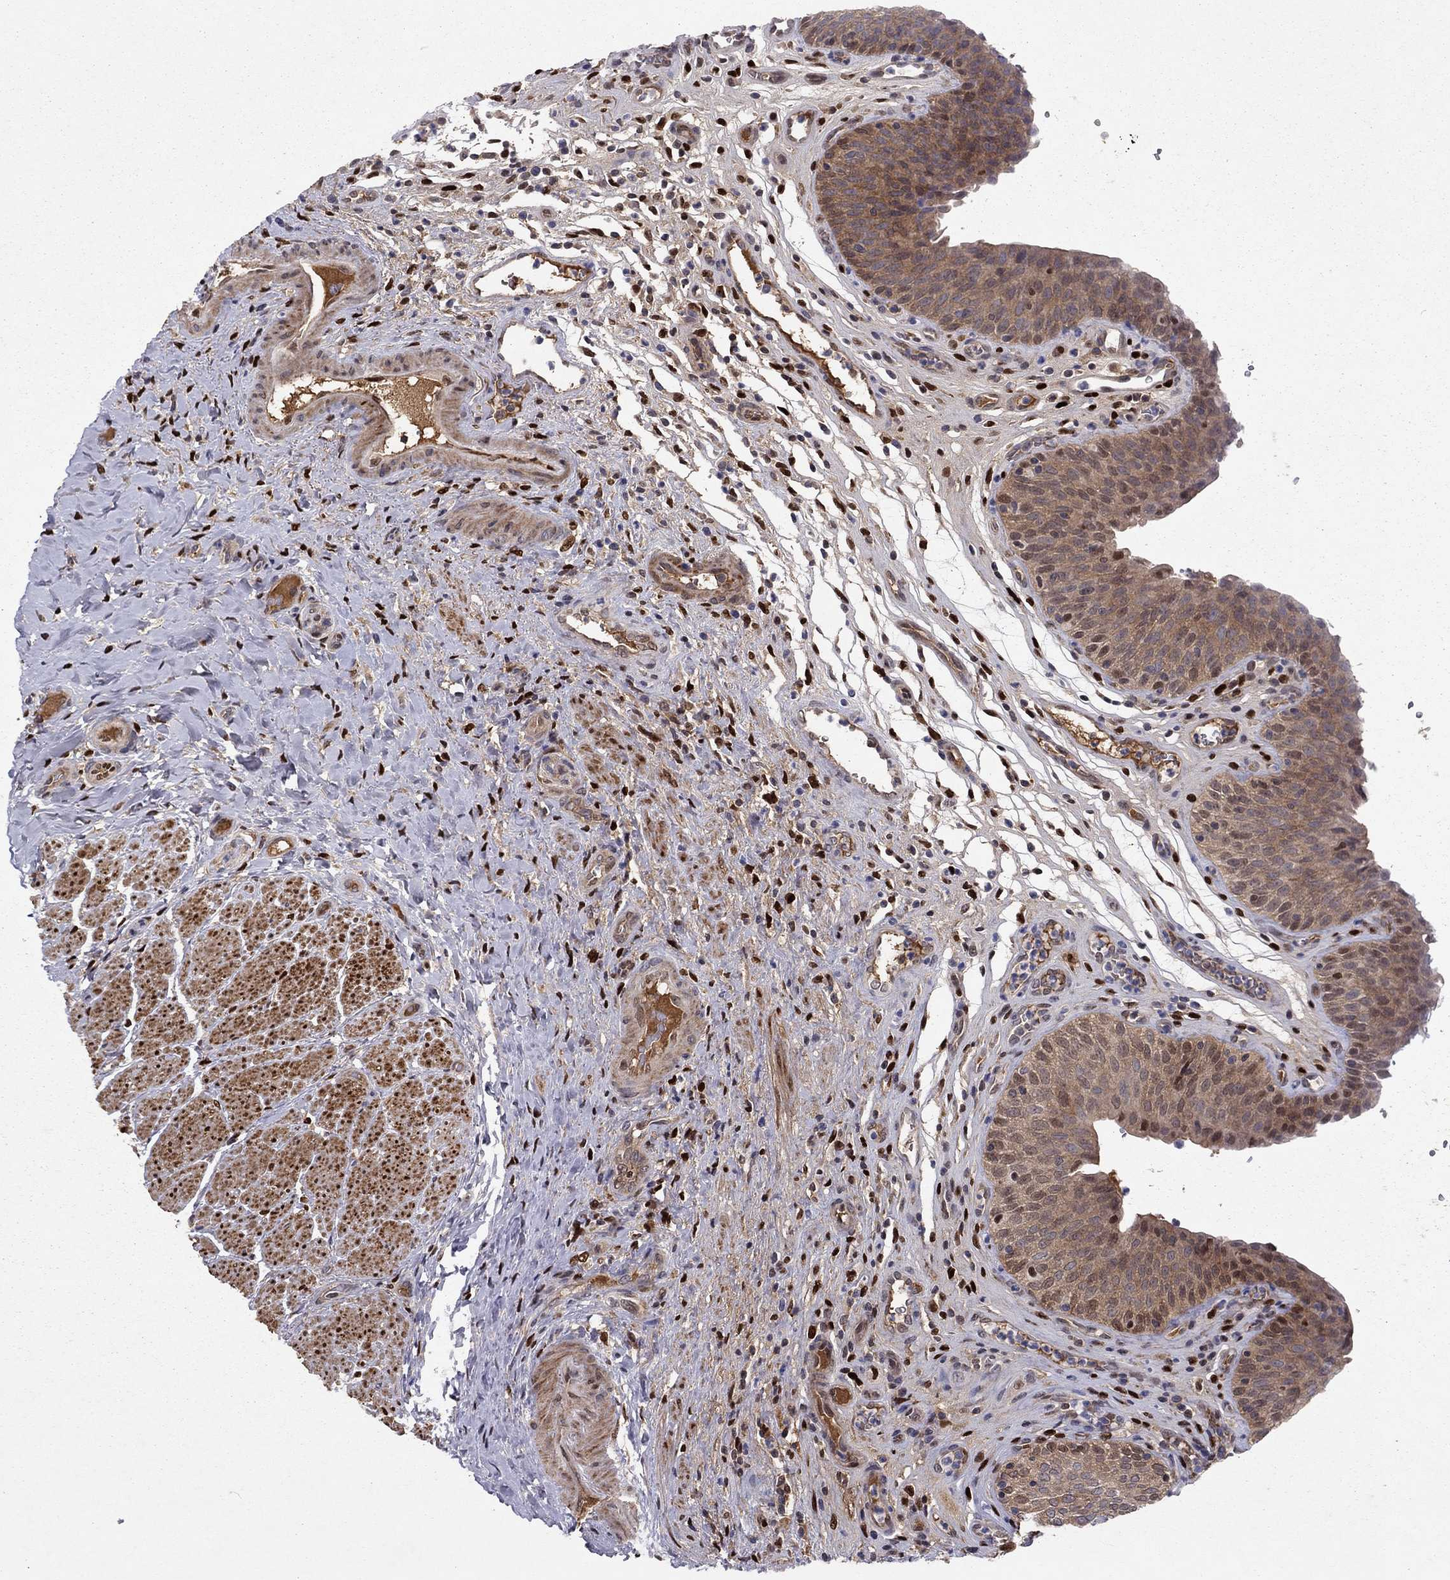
{"staining": {"intensity": "moderate", "quantity": "25%-75%", "location": "cytoplasmic/membranous"}, "tissue": "urinary bladder", "cell_type": "Urothelial cells", "image_type": "normal", "snomed": [{"axis": "morphology", "description": "Normal tissue, NOS"}, {"axis": "topography", "description": "Urinary bladder"}], "caption": "Immunohistochemical staining of unremarkable urinary bladder exhibits moderate cytoplasmic/membranous protein expression in about 25%-75% of urothelial cells. The protein is shown in brown color, while the nuclei are stained blue.", "gene": "CRTC1", "patient": {"sex": "male", "age": 66}}